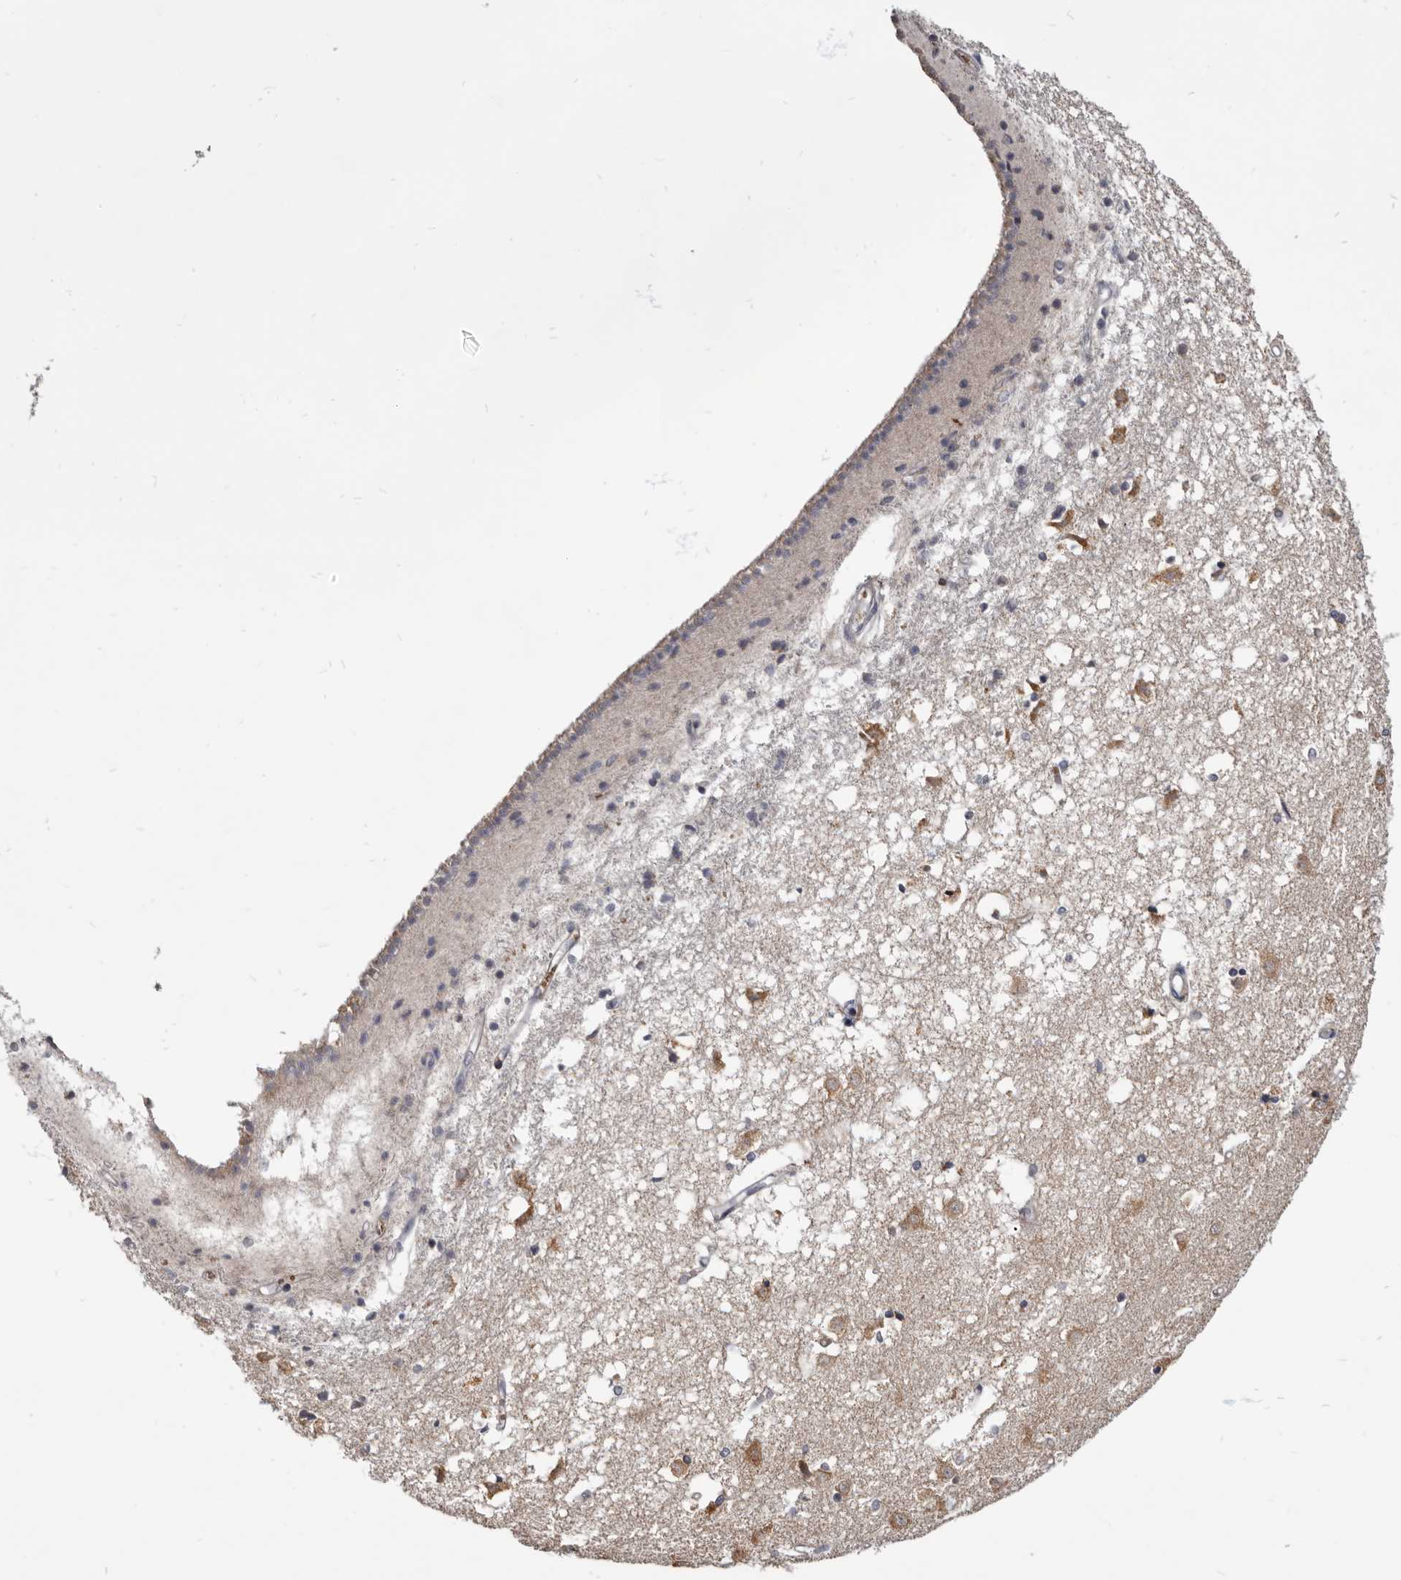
{"staining": {"intensity": "moderate", "quantity": "<25%", "location": "cytoplasmic/membranous"}, "tissue": "caudate", "cell_type": "Glial cells", "image_type": "normal", "snomed": [{"axis": "morphology", "description": "Normal tissue, NOS"}, {"axis": "topography", "description": "Lateral ventricle wall"}], "caption": "High-power microscopy captured an immunohistochemistry image of benign caudate, revealing moderate cytoplasmic/membranous expression in approximately <25% of glial cells.", "gene": "NENF", "patient": {"sex": "male", "age": 45}}